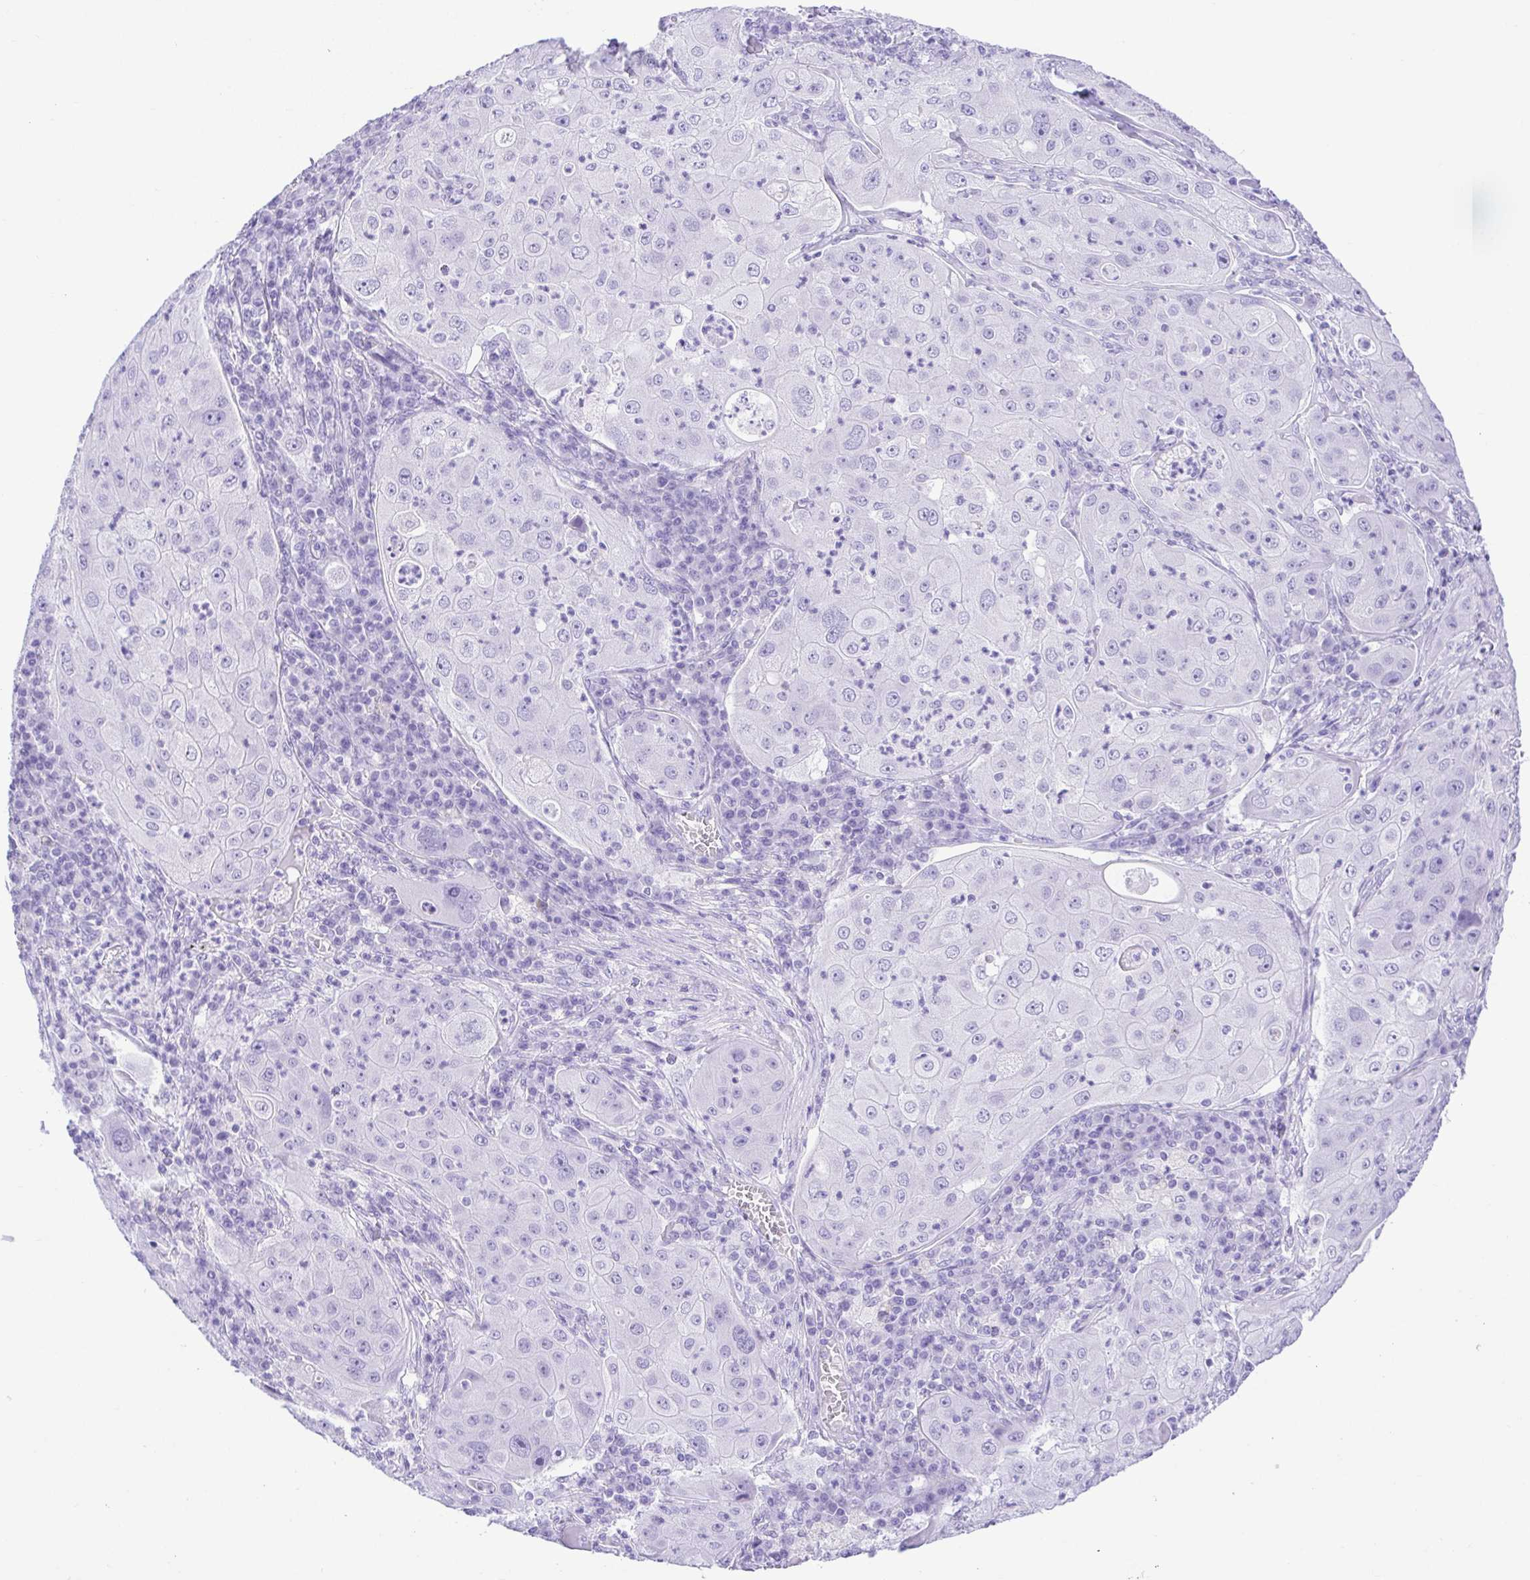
{"staining": {"intensity": "negative", "quantity": "none", "location": "none"}, "tissue": "lung cancer", "cell_type": "Tumor cells", "image_type": "cancer", "snomed": [{"axis": "morphology", "description": "Squamous cell carcinoma, NOS"}, {"axis": "topography", "description": "Lung"}], "caption": "The photomicrograph shows no significant expression in tumor cells of squamous cell carcinoma (lung).", "gene": "CDSN", "patient": {"sex": "female", "age": 59}}